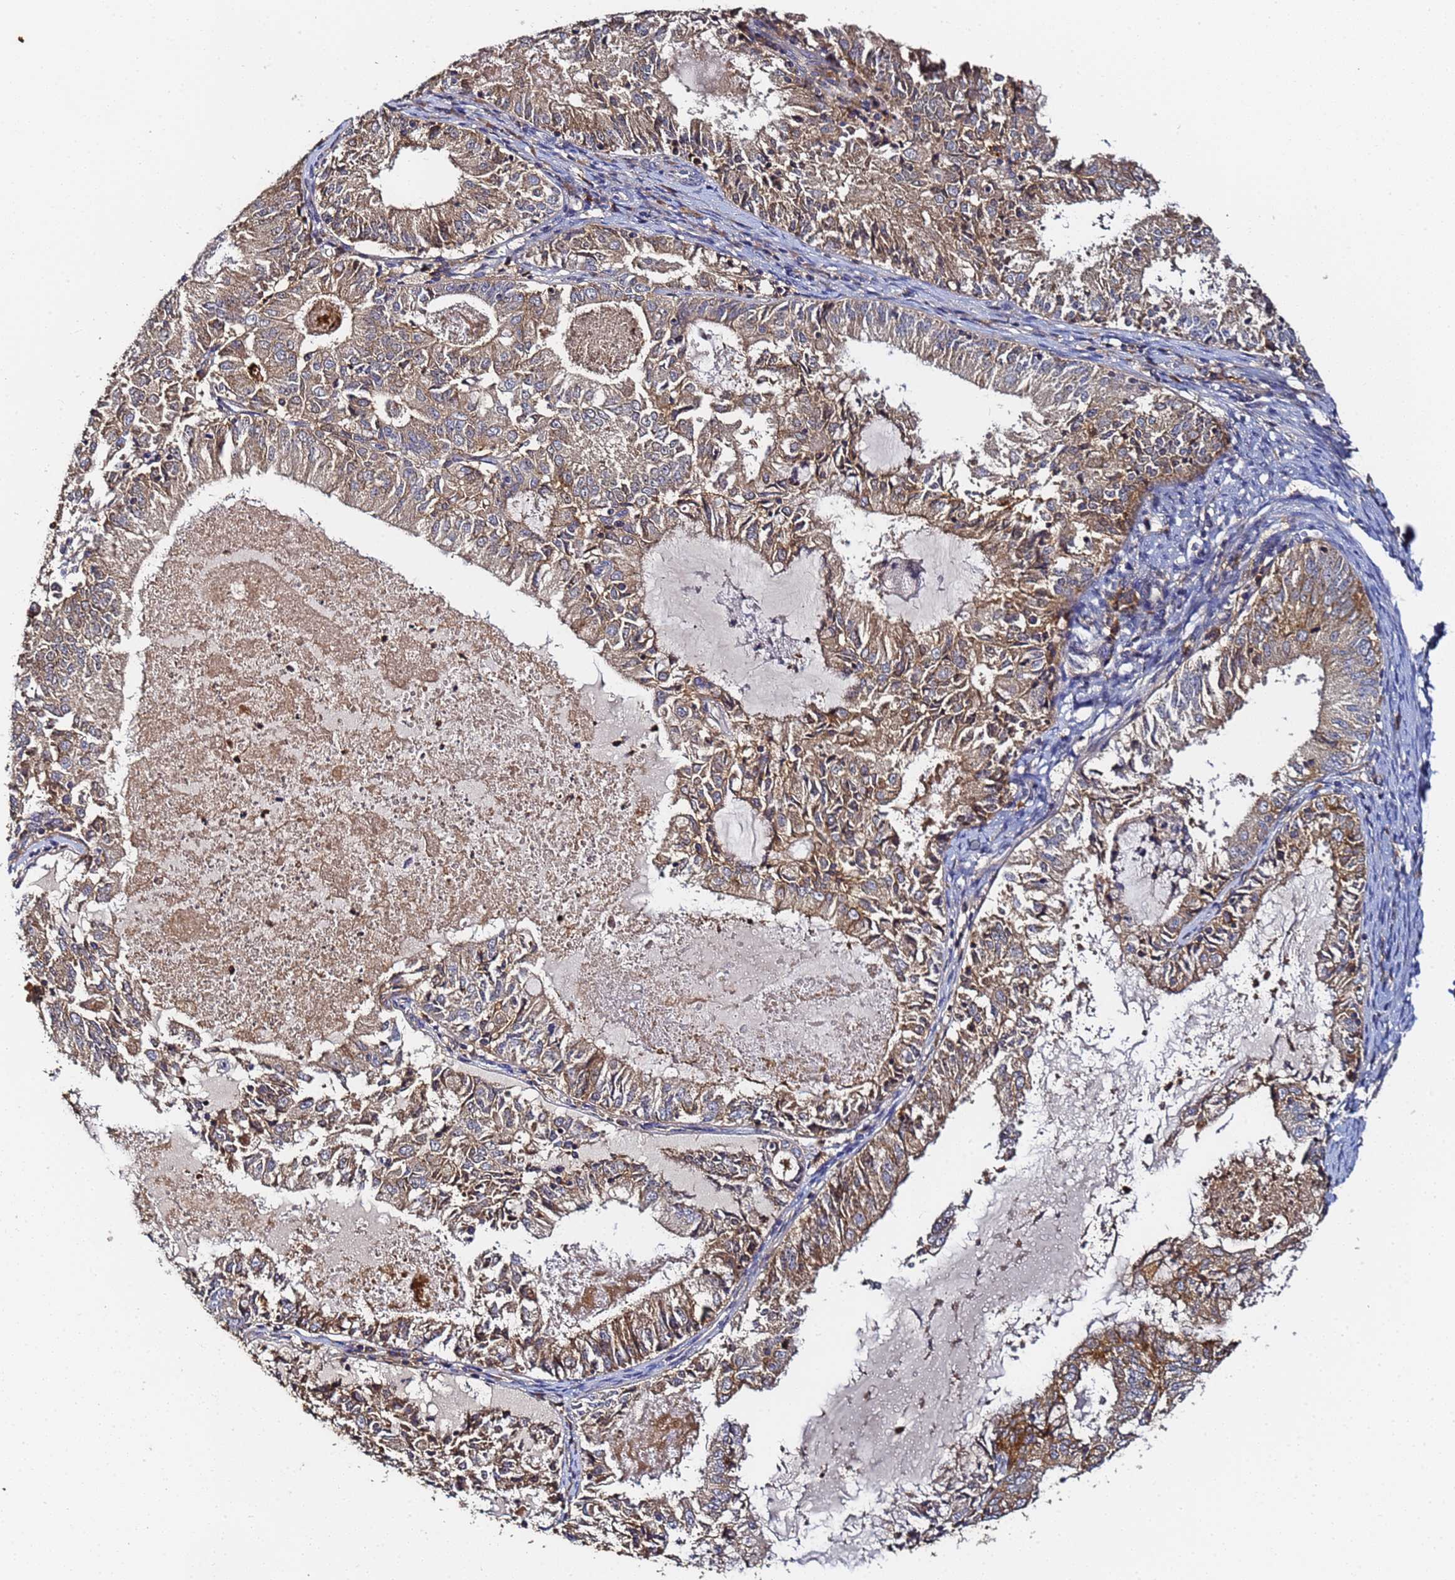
{"staining": {"intensity": "moderate", "quantity": ">75%", "location": "cytoplasmic/membranous"}, "tissue": "endometrial cancer", "cell_type": "Tumor cells", "image_type": "cancer", "snomed": [{"axis": "morphology", "description": "Adenocarcinoma, NOS"}, {"axis": "topography", "description": "Endometrium"}], "caption": "A brown stain shows moderate cytoplasmic/membranous staining of a protein in human endometrial cancer tumor cells.", "gene": "LRRC69", "patient": {"sex": "female", "age": 57}}